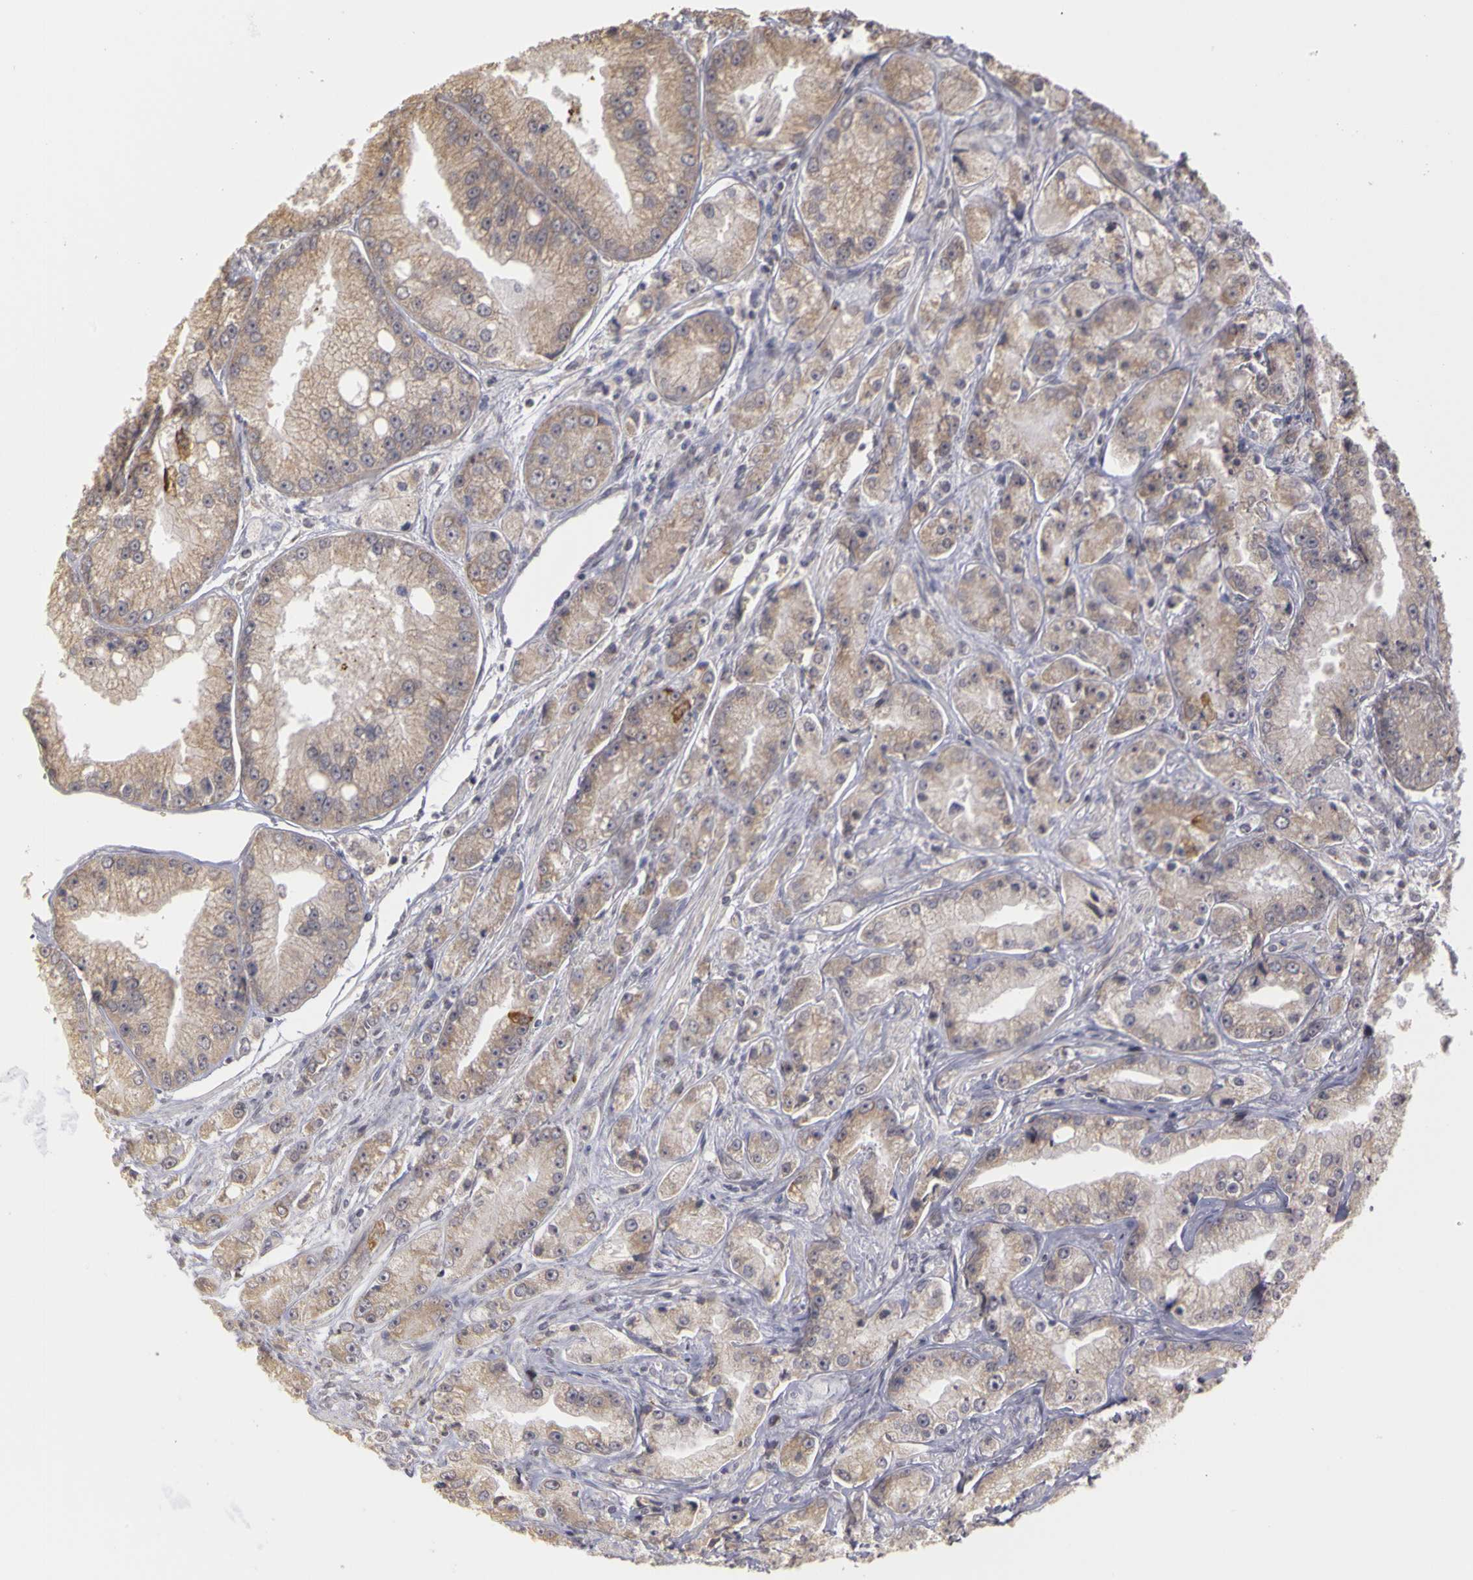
{"staining": {"intensity": "weak", "quantity": "25%-75%", "location": "cytoplasmic/membranous"}, "tissue": "prostate cancer", "cell_type": "Tumor cells", "image_type": "cancer", "snomed": [{"axis": "morphology", "description": "Adenocarcinoma, Medium grade"}, {"axis": "topography", "description": "Prostate"}], "caption": "Brown immunohistochemical staining in human prostate cancer shows weak cytoplasmic/membranous staining in about 25%-75% of tumor cells.", "gene": "FRMD7", "patient": {"sex": "male", "age": 72}}